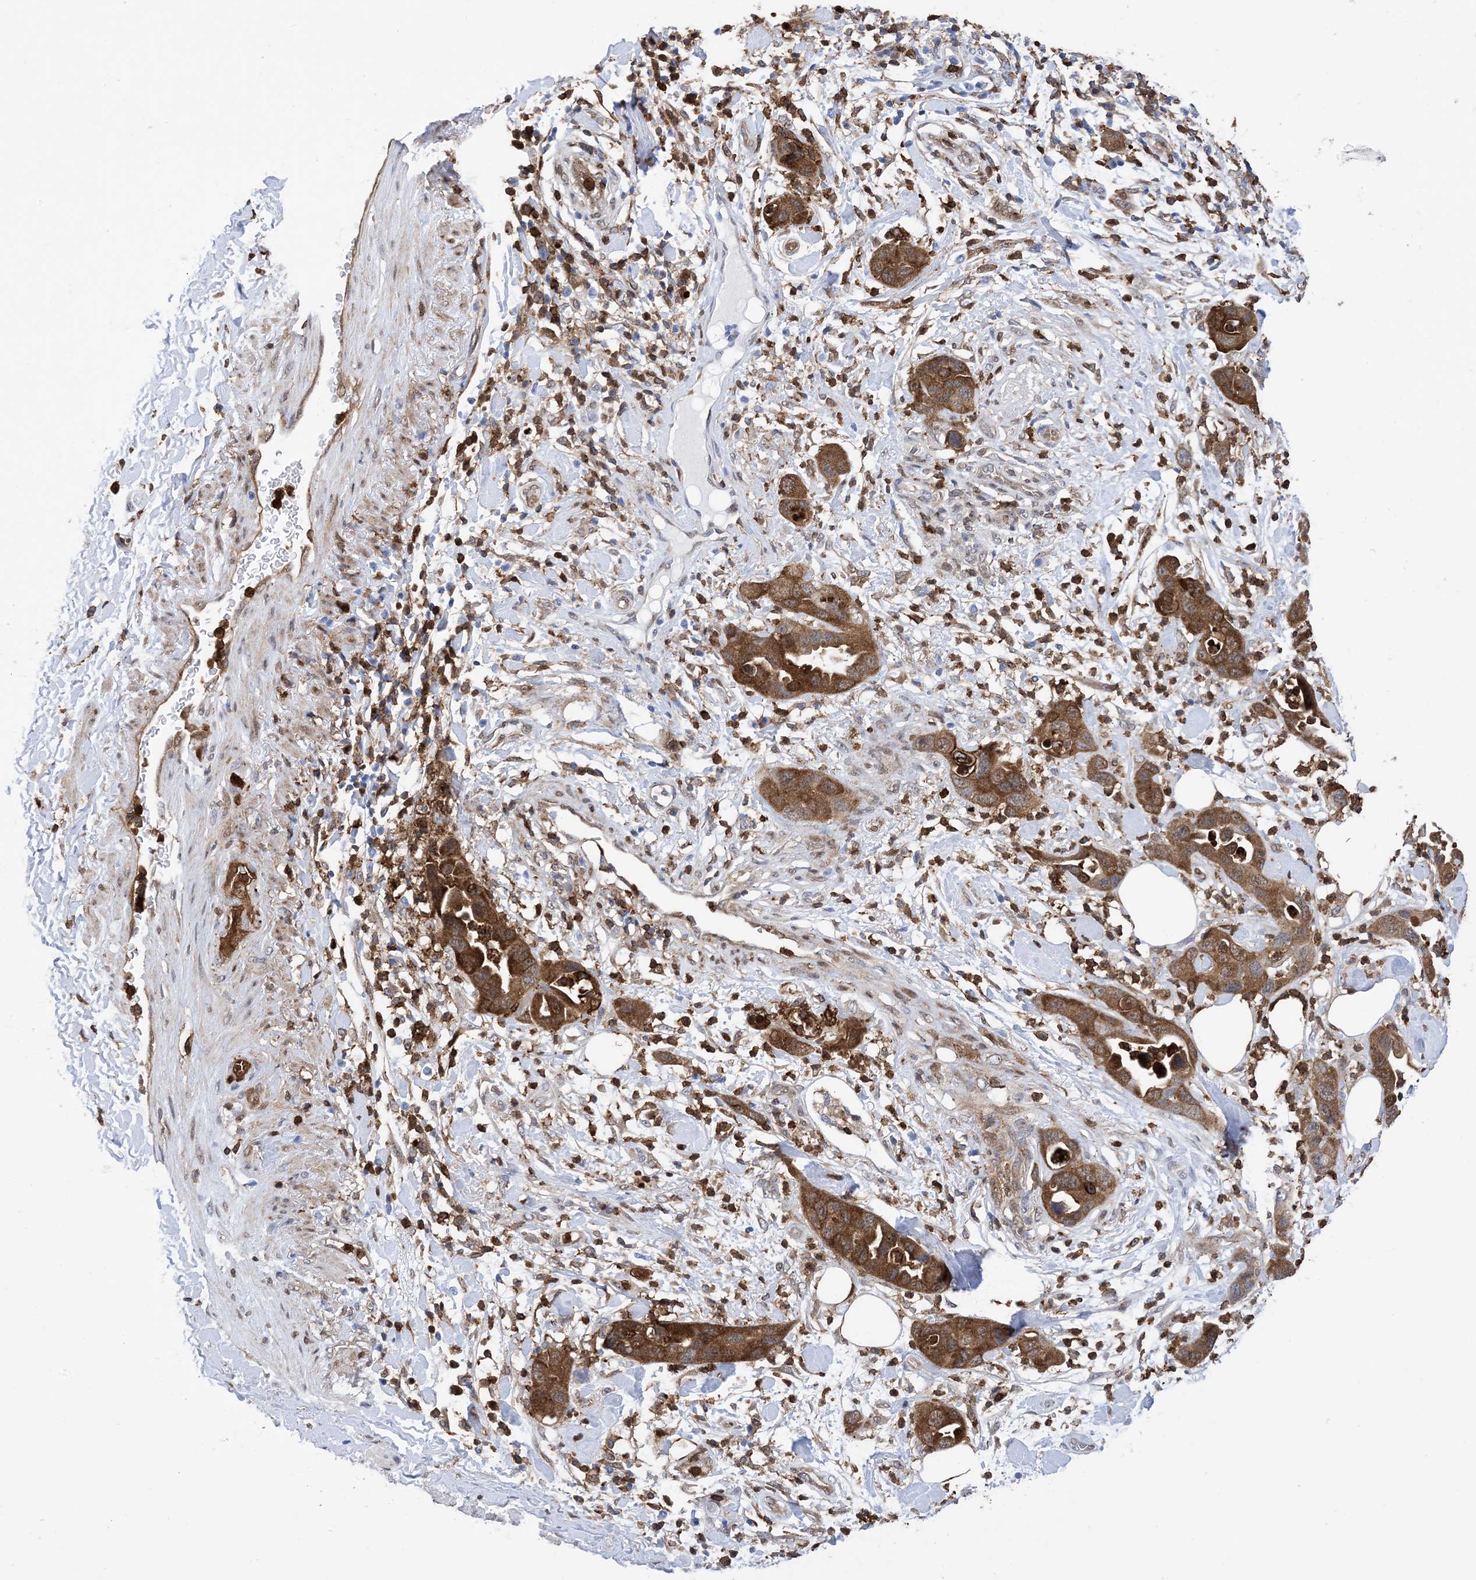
{"staining": {"intensity": "moderate", "quantity": ">75%", "location": "cytoplasmic/membranous"}, "tissue": "pancreatic cancer", "cell_type": "Tumor cells", "image_type": "cancer", "snomed": [{"axis": "morphology", "description": "Adenocarcinoma, NOS"}, {"axis": "topography", "description": "Pancreas"}], "caption": "Immunohistochemistry (IHC) image of pancreatic cancer stained for a protein (brown), which shows medium levels of moderate cytoplasmic/membranous staining in approximately >75% of tumor cells.", "gene": "ANXA1", "patient": {"sex": "female", "age": 71}}